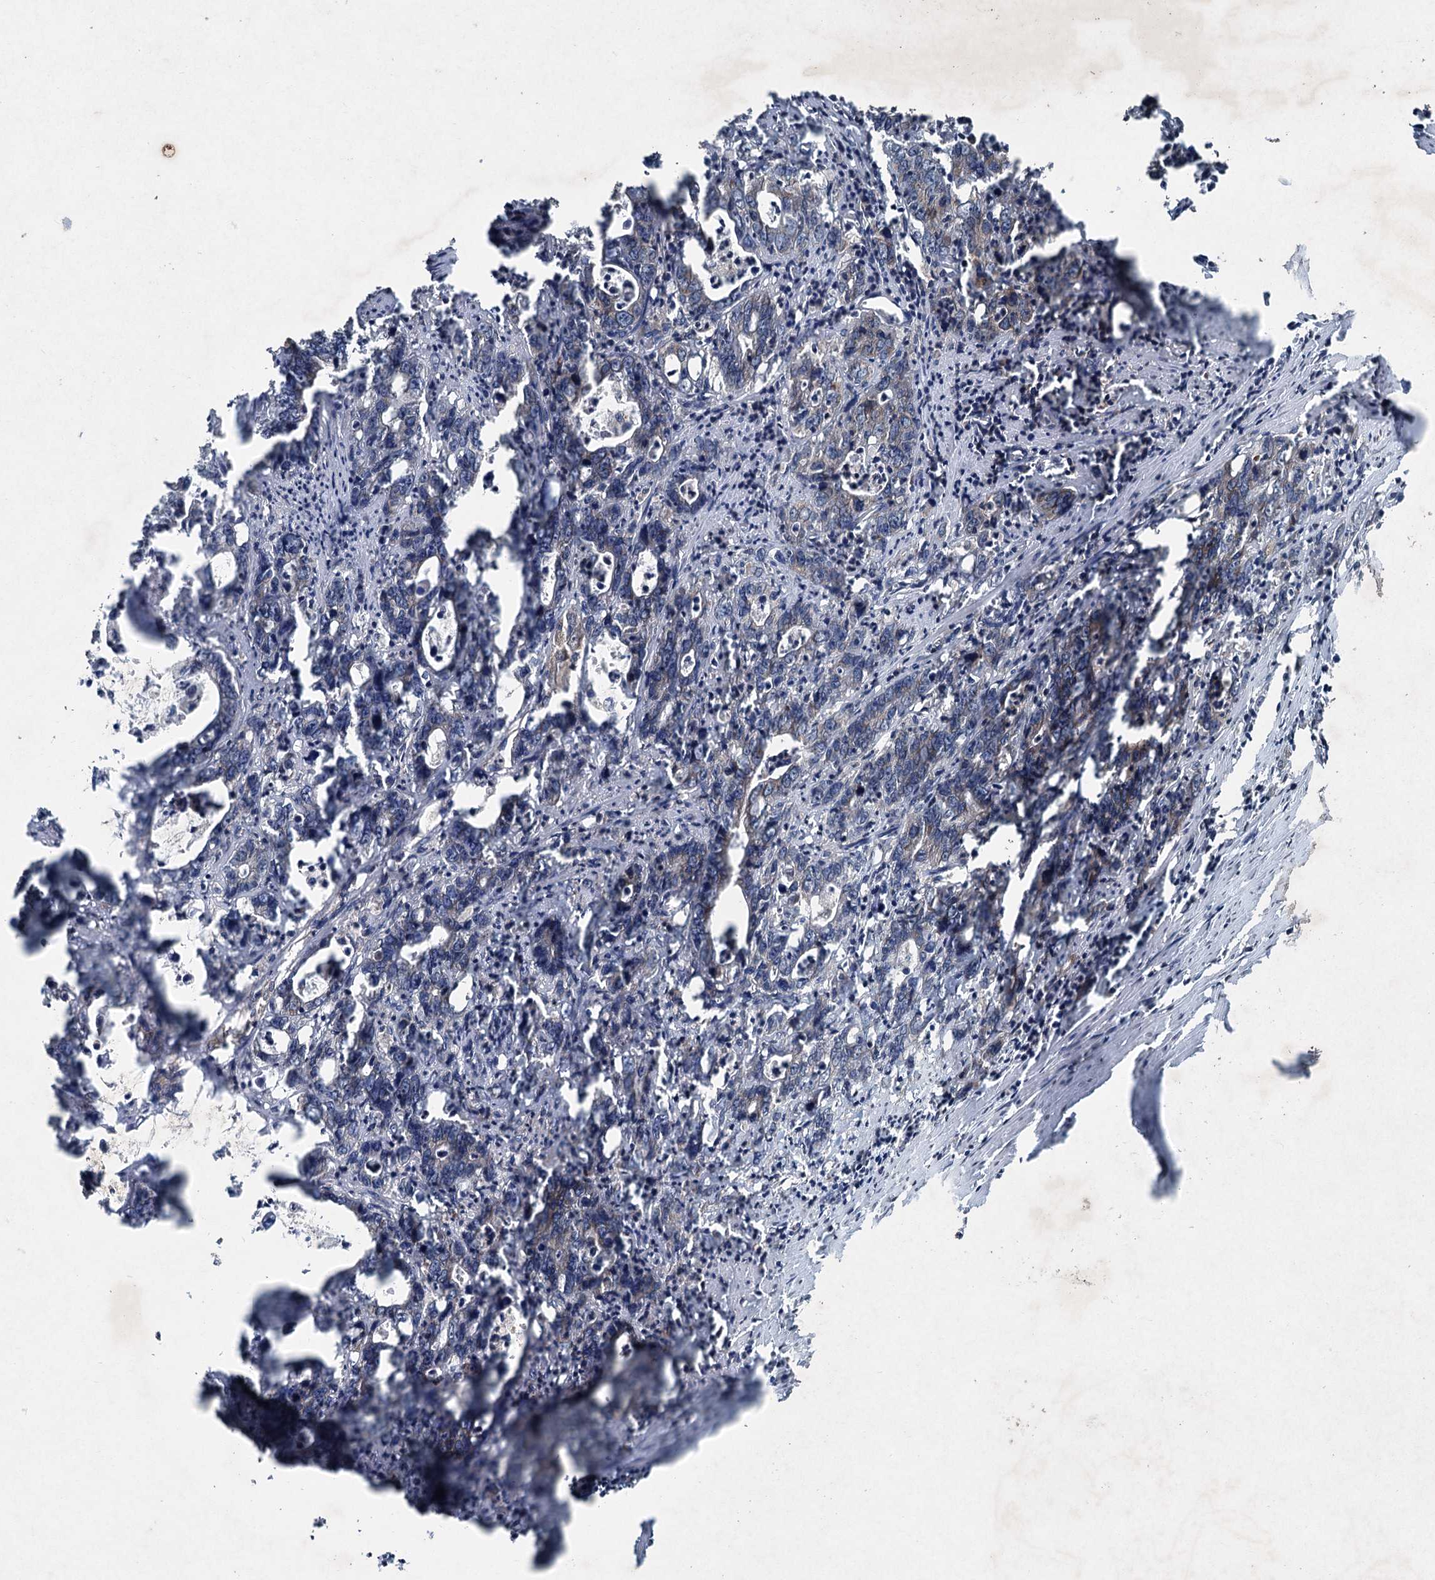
{"staining": {"intensity": "negative", "quantity": "none", "location": "none"}, "tissue": "colorectal cancer", "cell_type": "Tumor cells", "image_type": "cancer", "snomed": [{"axis": "morphology", "description": "Adenocarcinoma, NOS"}, {"axis": "topography", "description": "Colon"}], "caption": "DAB immunohistochemical staining of adenocarcinoma (colorectal) shows no significant positivity in tumor cells.", "gene": "ALAS1", "patient": {"sex": "female", "age": 75}}